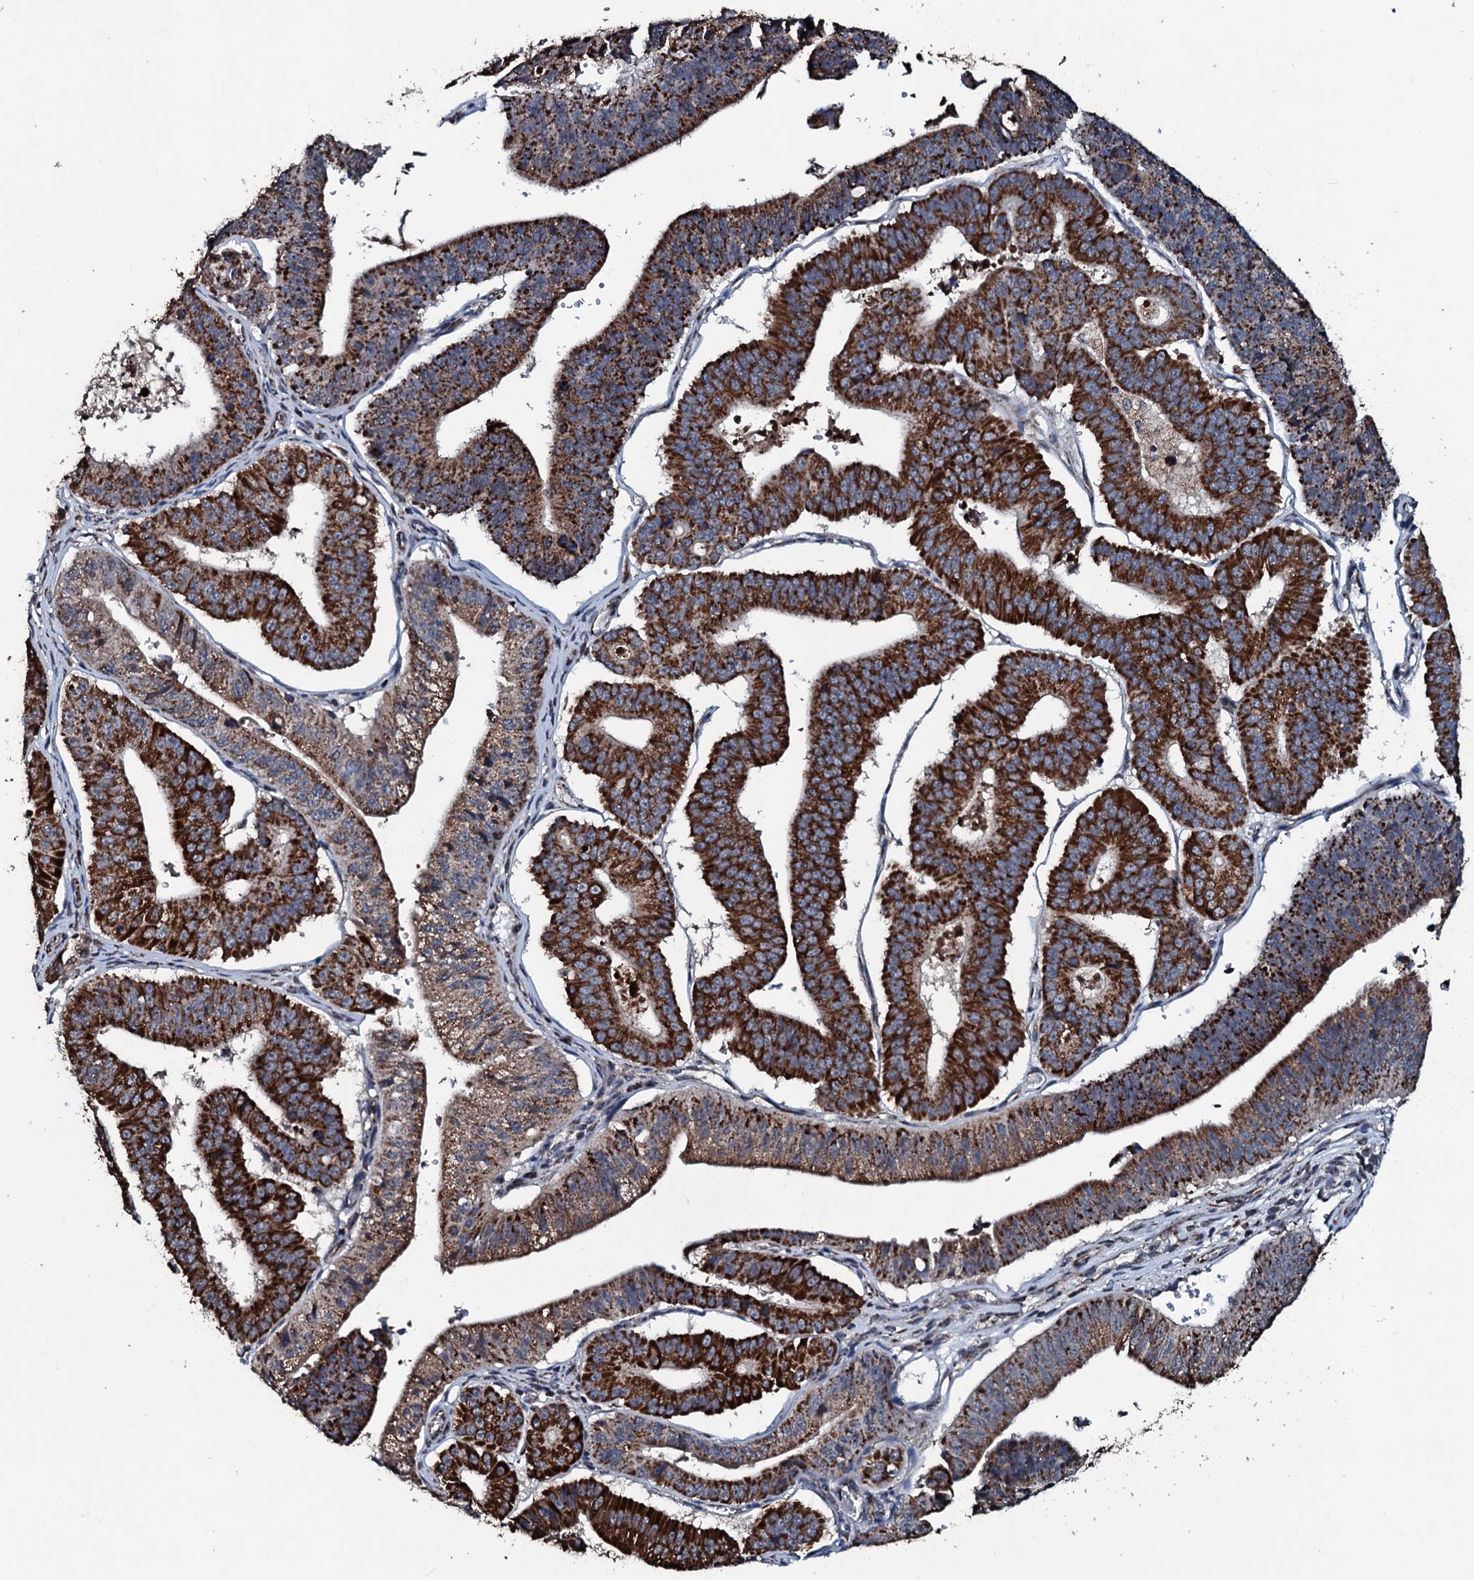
{"staining": {"intensity": "strong", "quantity": ">75%", "location": "cytoplasmic/membranous"}, "tissue": "stomach cancer", "cell_type": "Tumor cells", "image_type": "cancer", "snomed": [{"axis": "morphology", "description": "Adenocarcinoma, NOS"}, {"axis": "topography", "description": "Stomach"}], "caption": "Immunohistochemical staining of human adenocarcinoma (stomach) exhibits high levels of strong cytoplasmic/membranous protein positivity in approximately >75% of tumor cells. (DAB = brown stain, brightfield microscopy at high magnification).", "gene": "DYNC2I2", "patient": {"sex": "male", "age": 59}}